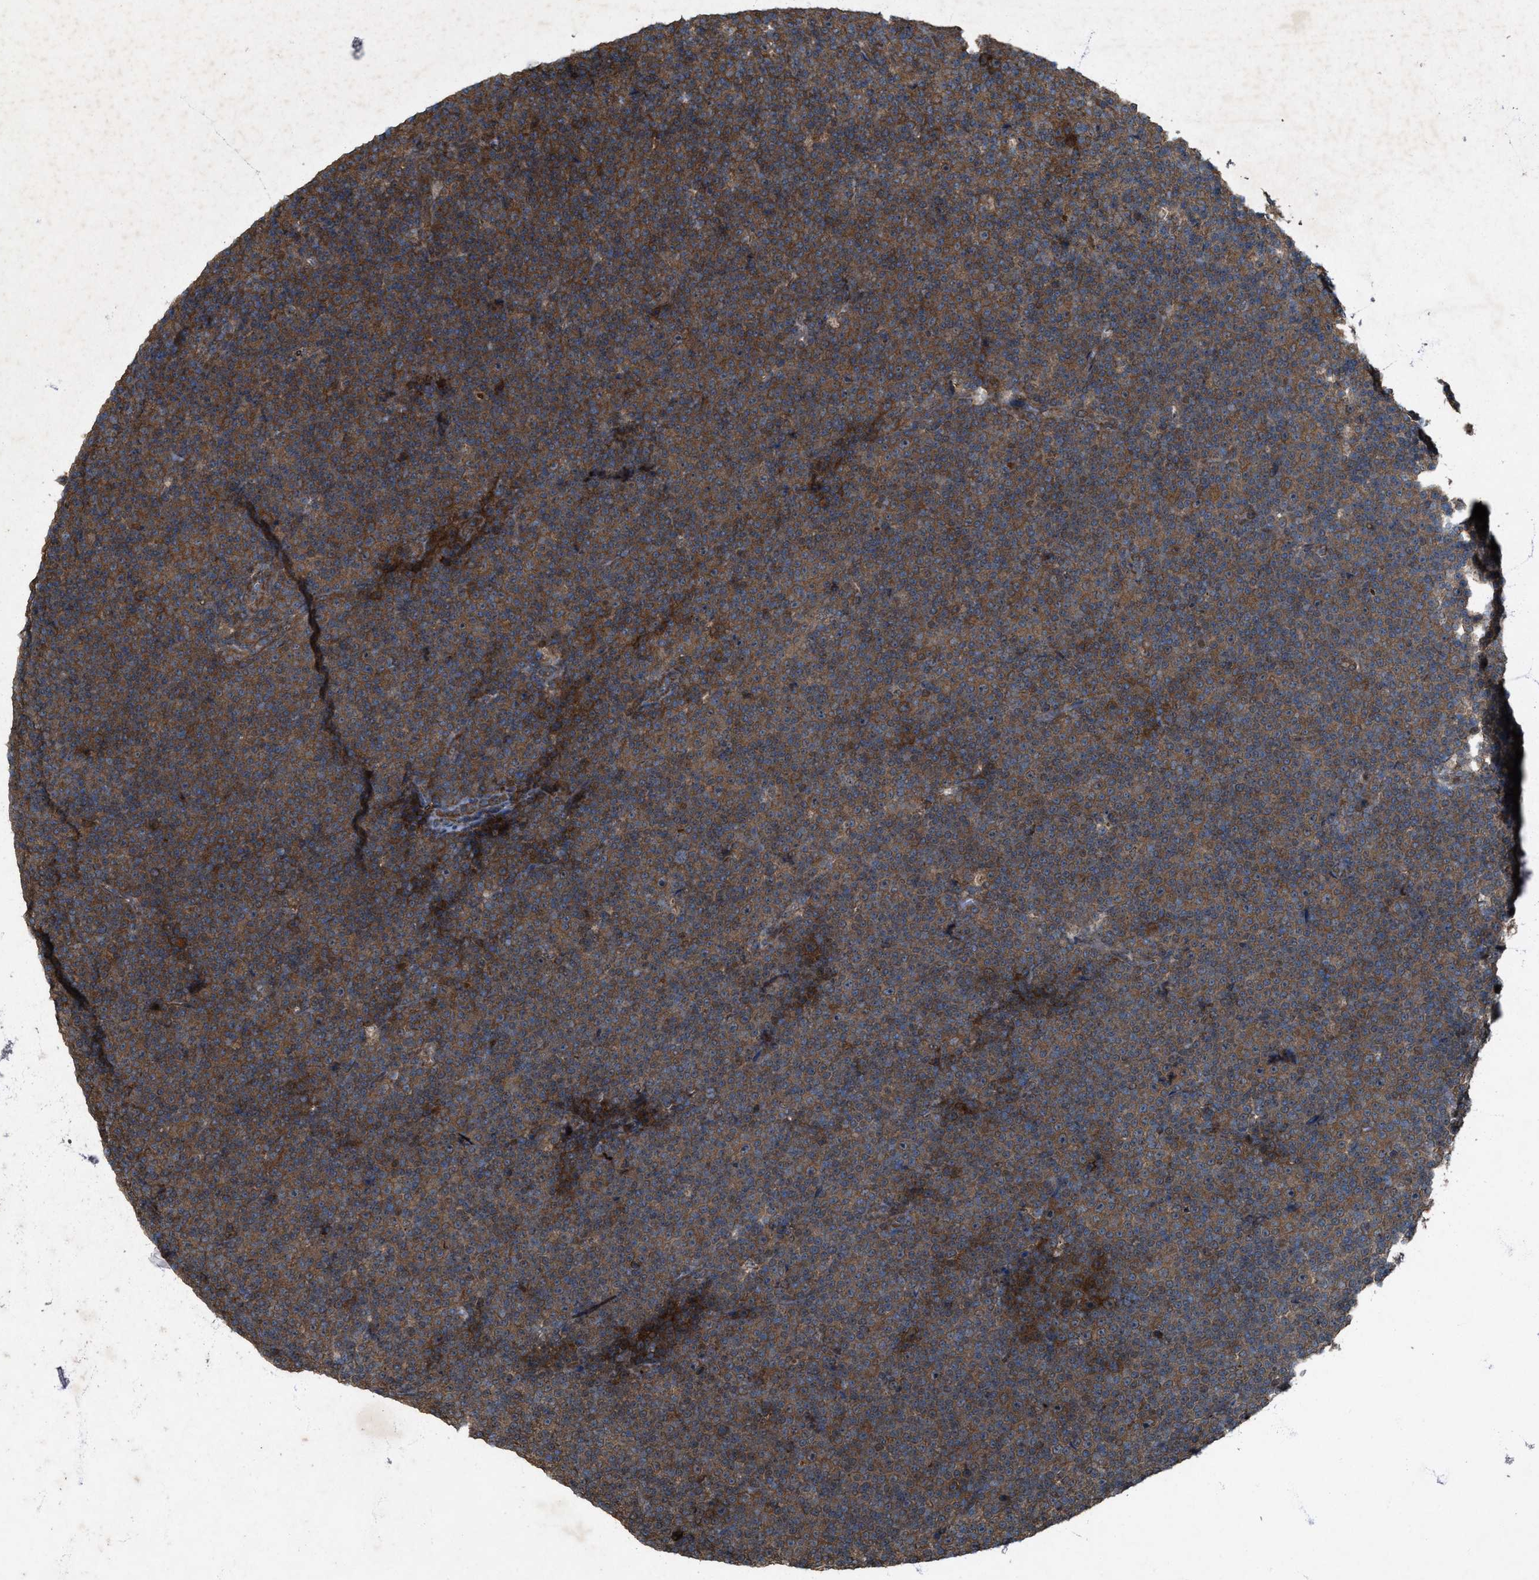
{"staining": {"intensity": "moderate", "quantity": ">75%", "location": "cytoplasmic/membranous"}, "tissue": "lymphoma", "cell_type": "Tumor cells", "image_type": "cancer", "snomed": [{"axis": "morphology", "description": "Malignant lymphoma, non-Hodgkin's type, Low grade"}, {"axis": "topography", "description": "Lymph node"}], "caption": "Immunohistochemical staining of low-grade malignant lymphoma, non-Hodgkin's type demonstrates moderate cytoplasmic/membranous protein positivity in approximately >75% of tumor cells.", "gene": "PDP2", "patient": {"sex": "female", "age": 67}}